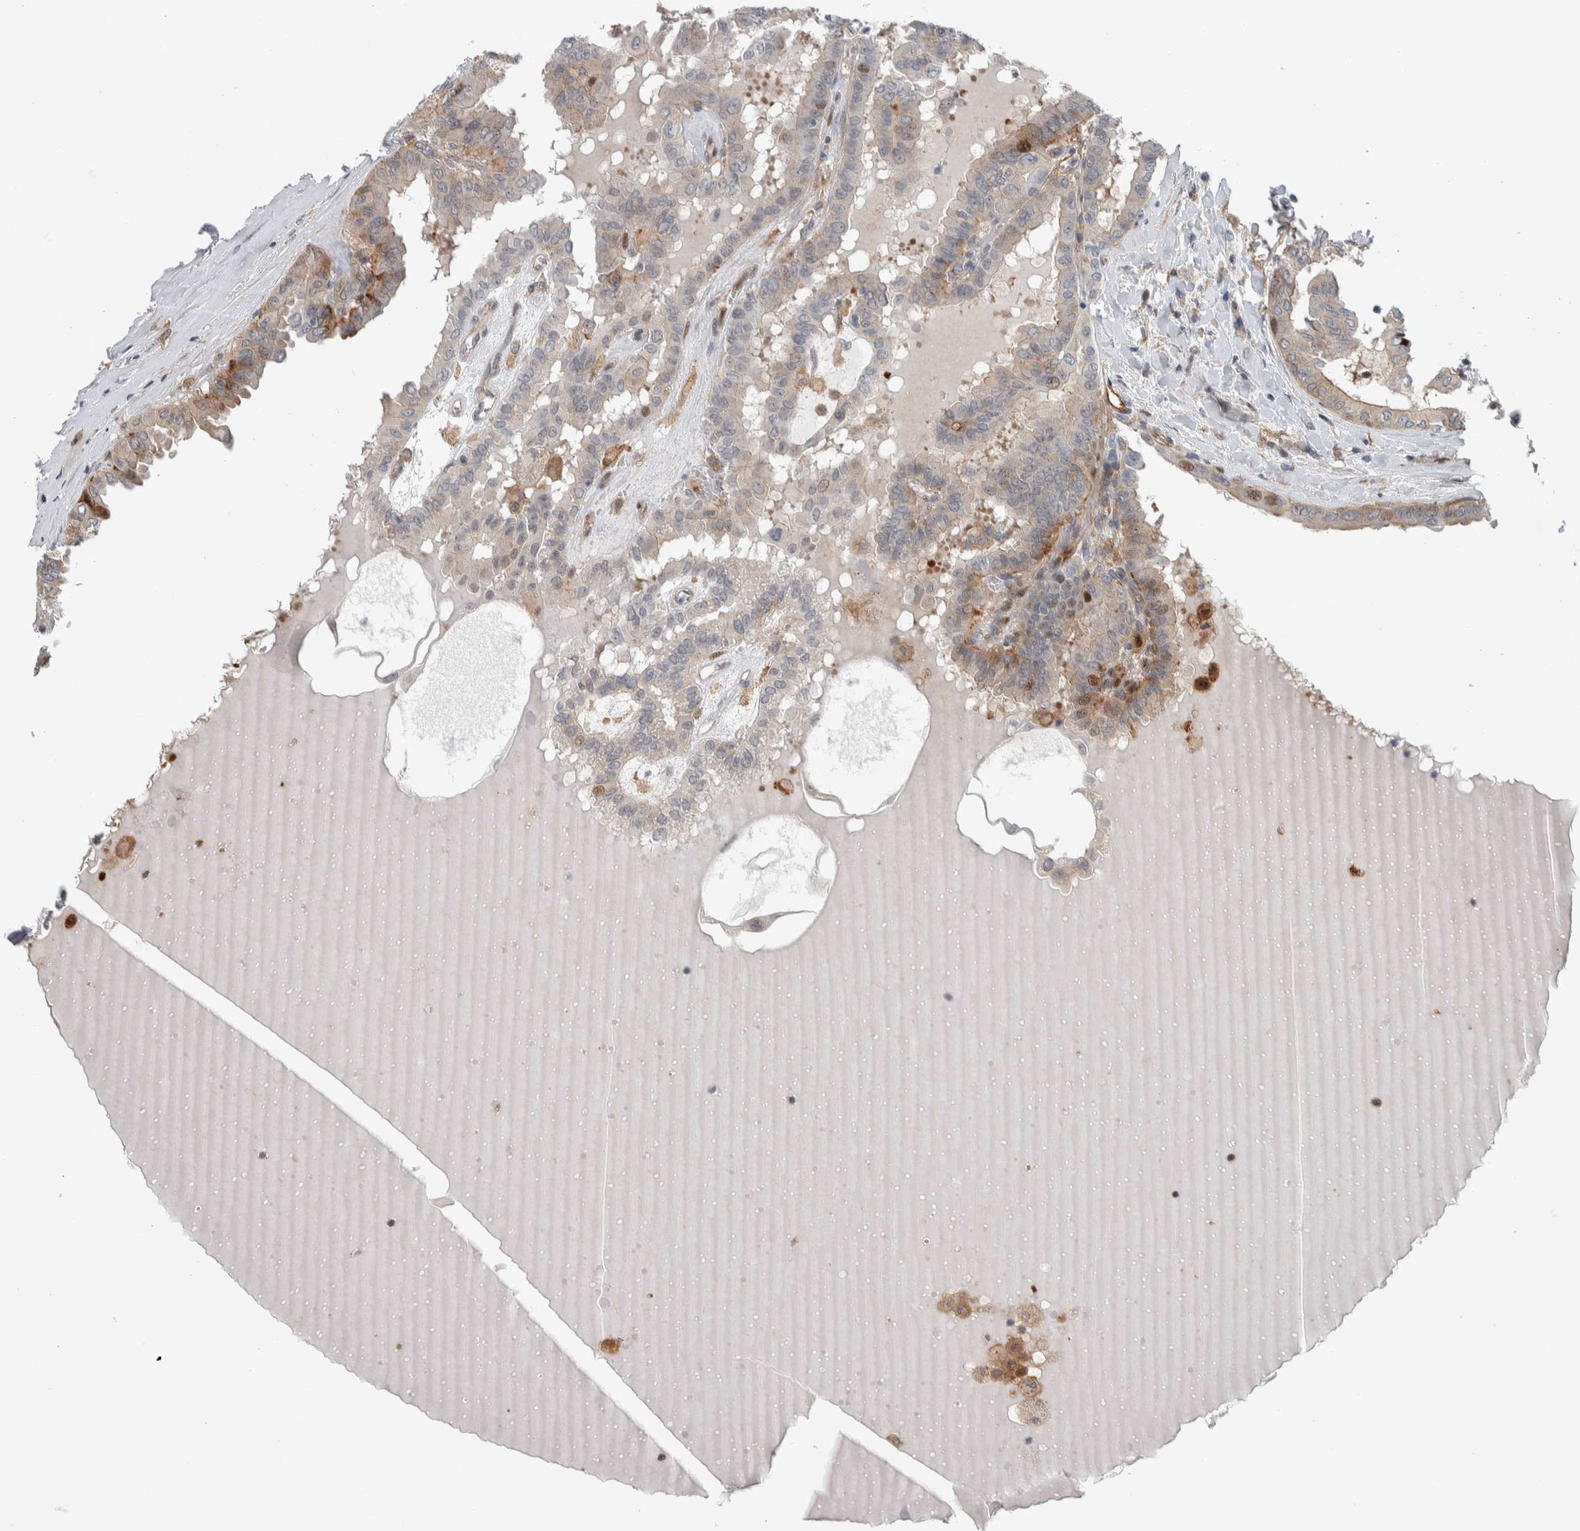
{"staining": {"intensity": "weak", "quantity": ">75%", "location": "cytoplasmic/membranous,nuclear"}, "tissue": "thyroid cancer", "cell_type": "Tumor cells", "image_type": "cancer", "snomed": [{"axis": "morphology", "description": "Papillary adenocarcinoma, NOS"}, {"axis": "topography", "description": "Thyroid gland"}], "caption": "About >75% of tumor cells in papillary adenocarcinoma (thyroid) display weak cytoplasmic/membranous and nuclear protein positivity as visualized by brown immunohistochemical staining.", "gene": "MSL1", "patient": {"sex": "male", "age": 33}}